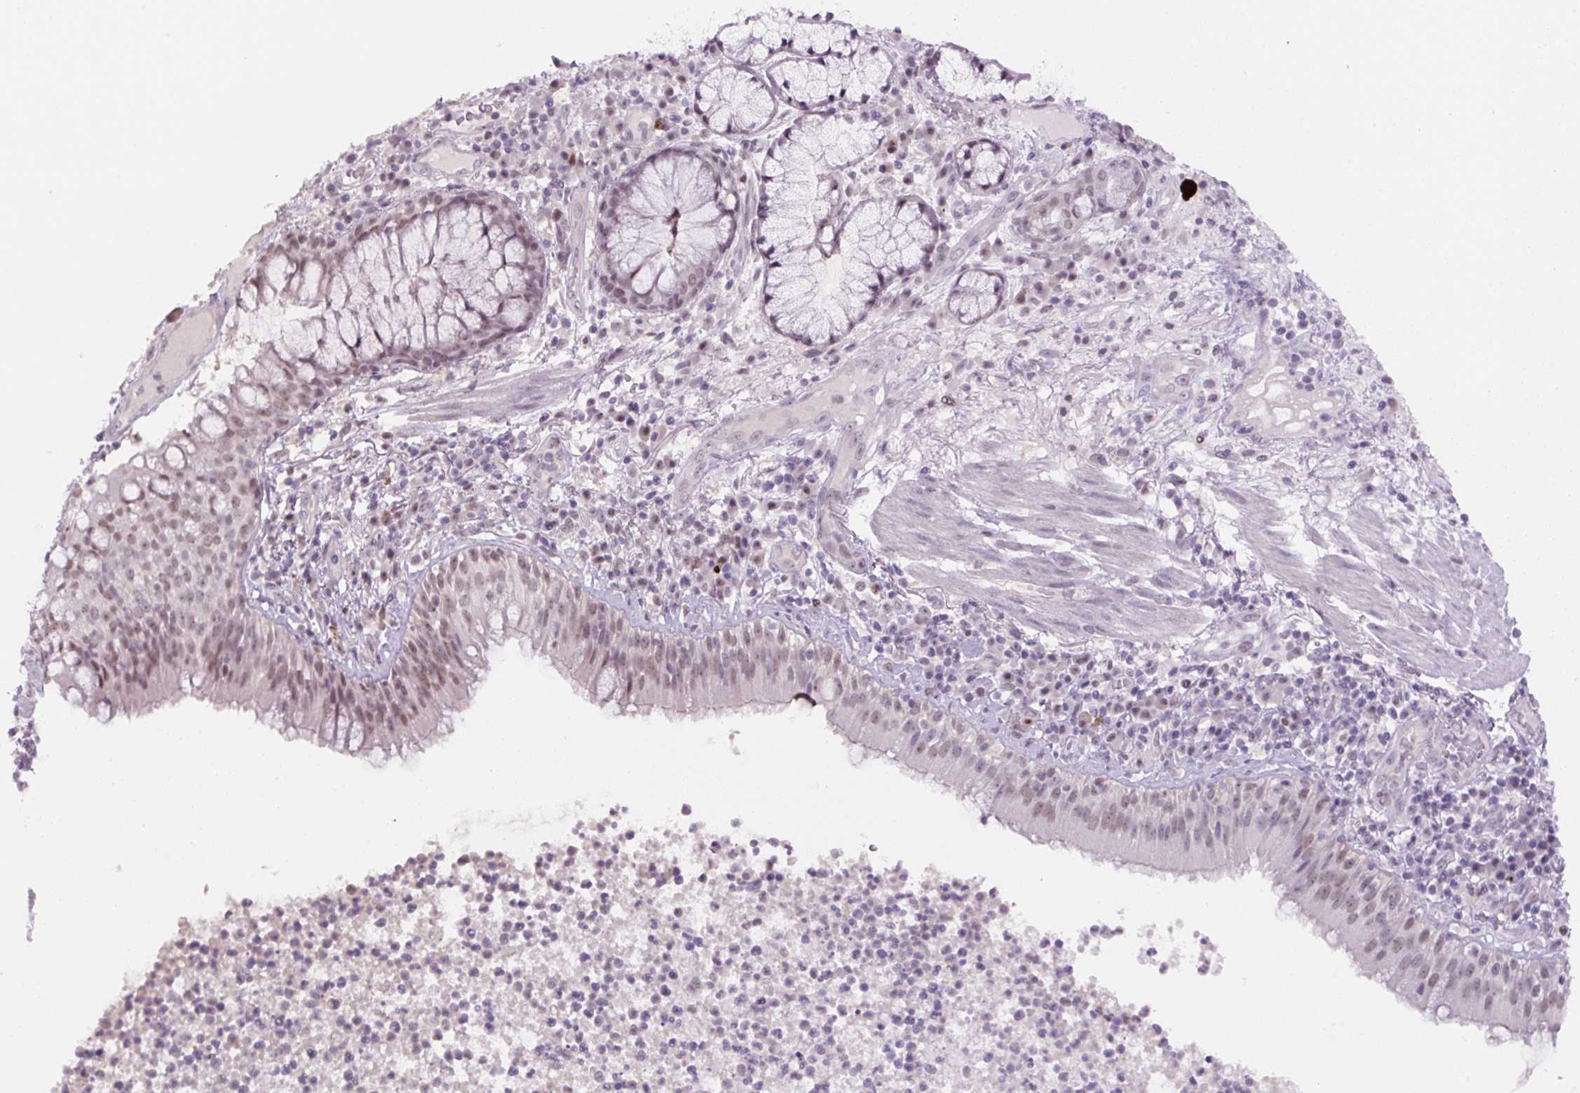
{"staining": {"intensity": "weak", "quantity": "25%-75%", "location": "nuclear"}, "tissue": "bronchus", "cell_type": "Respiratory epithelial cells", "image_type": "normal", "snomed": [{"axis": "morphology", "description": "Normal tissue, NOS"}, {"axis": "topography", "description": "Cartilage tissue"}, {"axis": "topography", "description": "Bronchus"}], "caption": "An IHC image of benign tissue is shown. Protein staining in brown labels weak nuclear positivity in bronchus within respiratory epithelial cells. Nuclei are stained in blue.", "gene": "RYBP", "patient": {"sex": "male", "age": 56}}